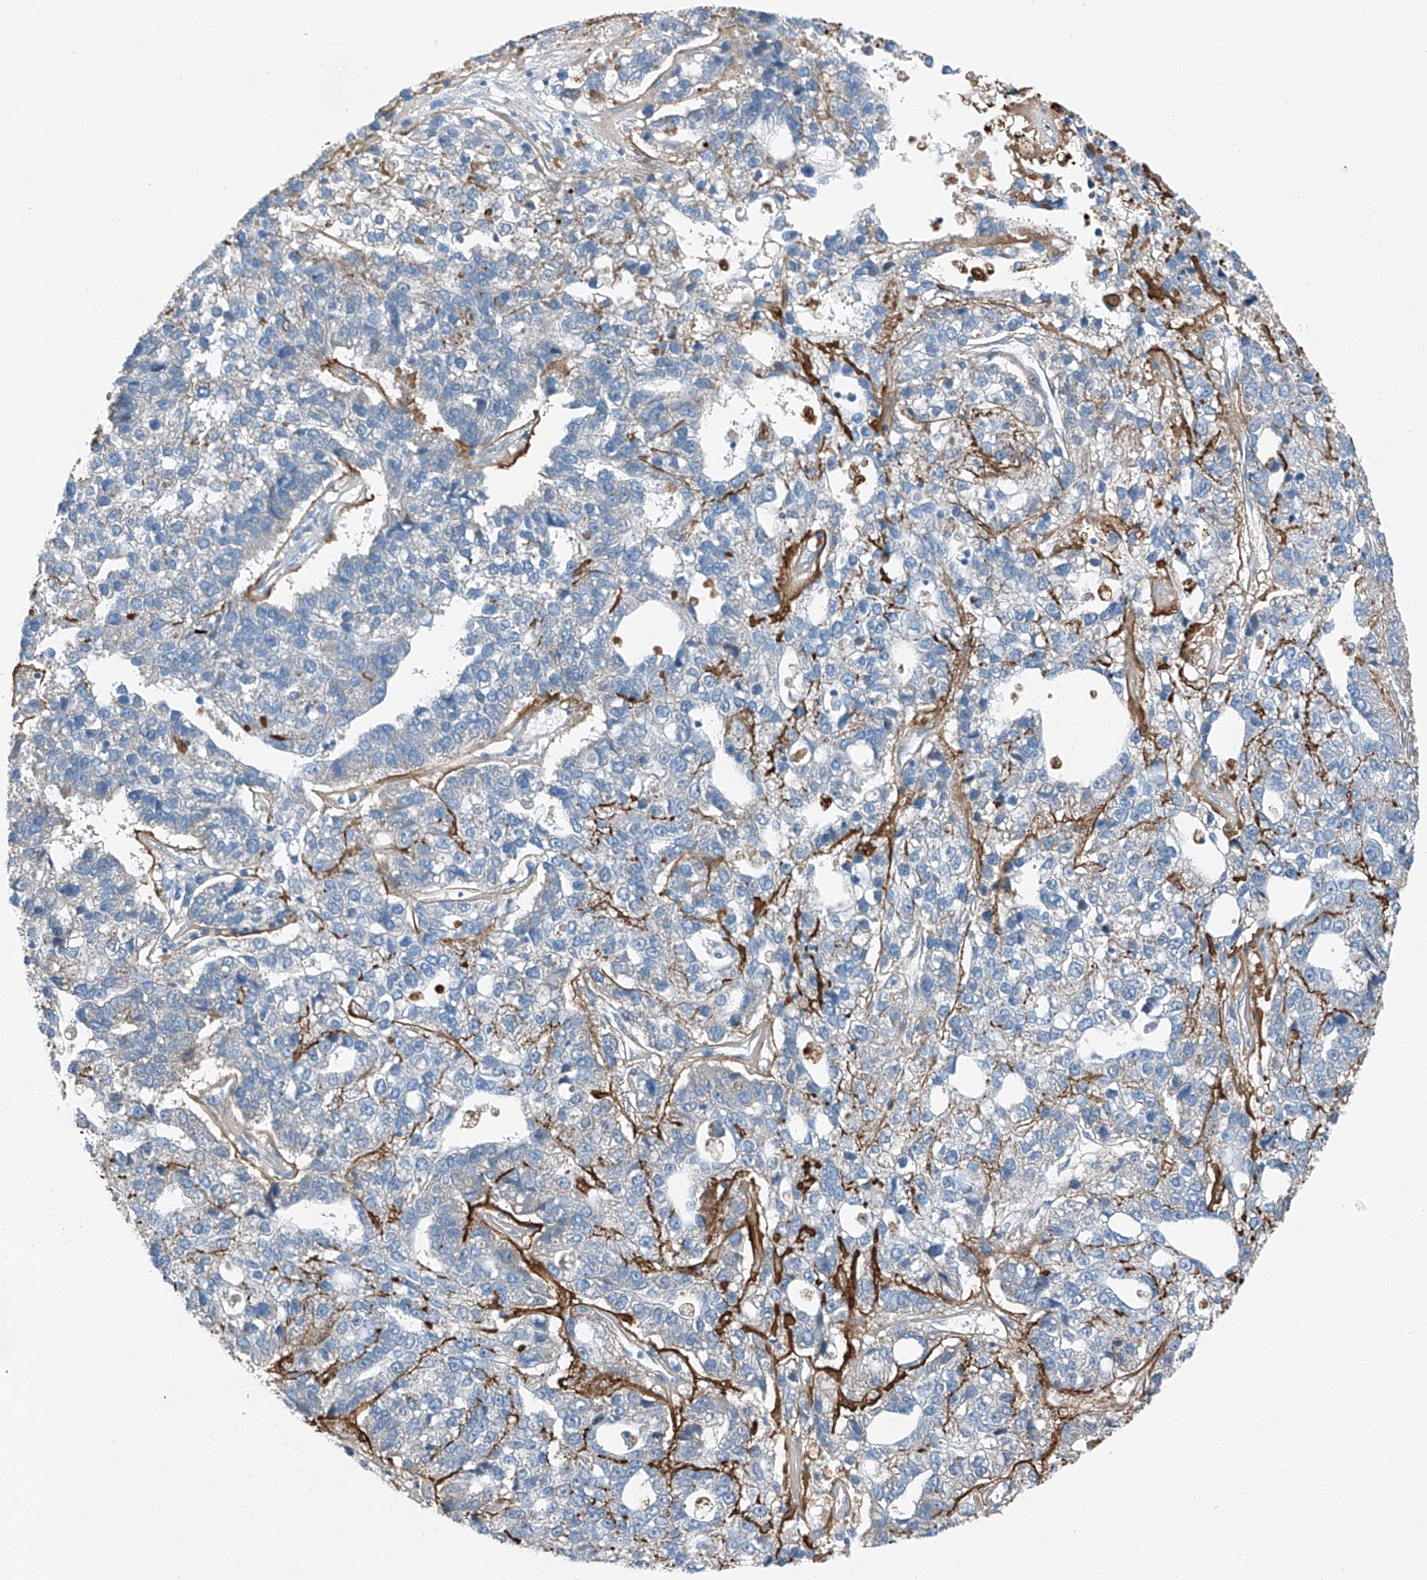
{"staining": {"intensity": "negative", "quantity": "none", "location": "none"}, "tissue": "pancreatic cancer", "cell_type": "Tumor cells", "image_type": "cancer", "snomed": [{"axis": "morphology", "description": "Adenocarcinoma, NOS"}, {"axis": "topography", "description": "Pancreas"}], "caption": "The IHC histopathology image has no significant positivity in tumor cells of pancreatic adenocarcinoma tissue.", "gene": "MDGA1", "patient": {"sex": "female", "age": 61}}